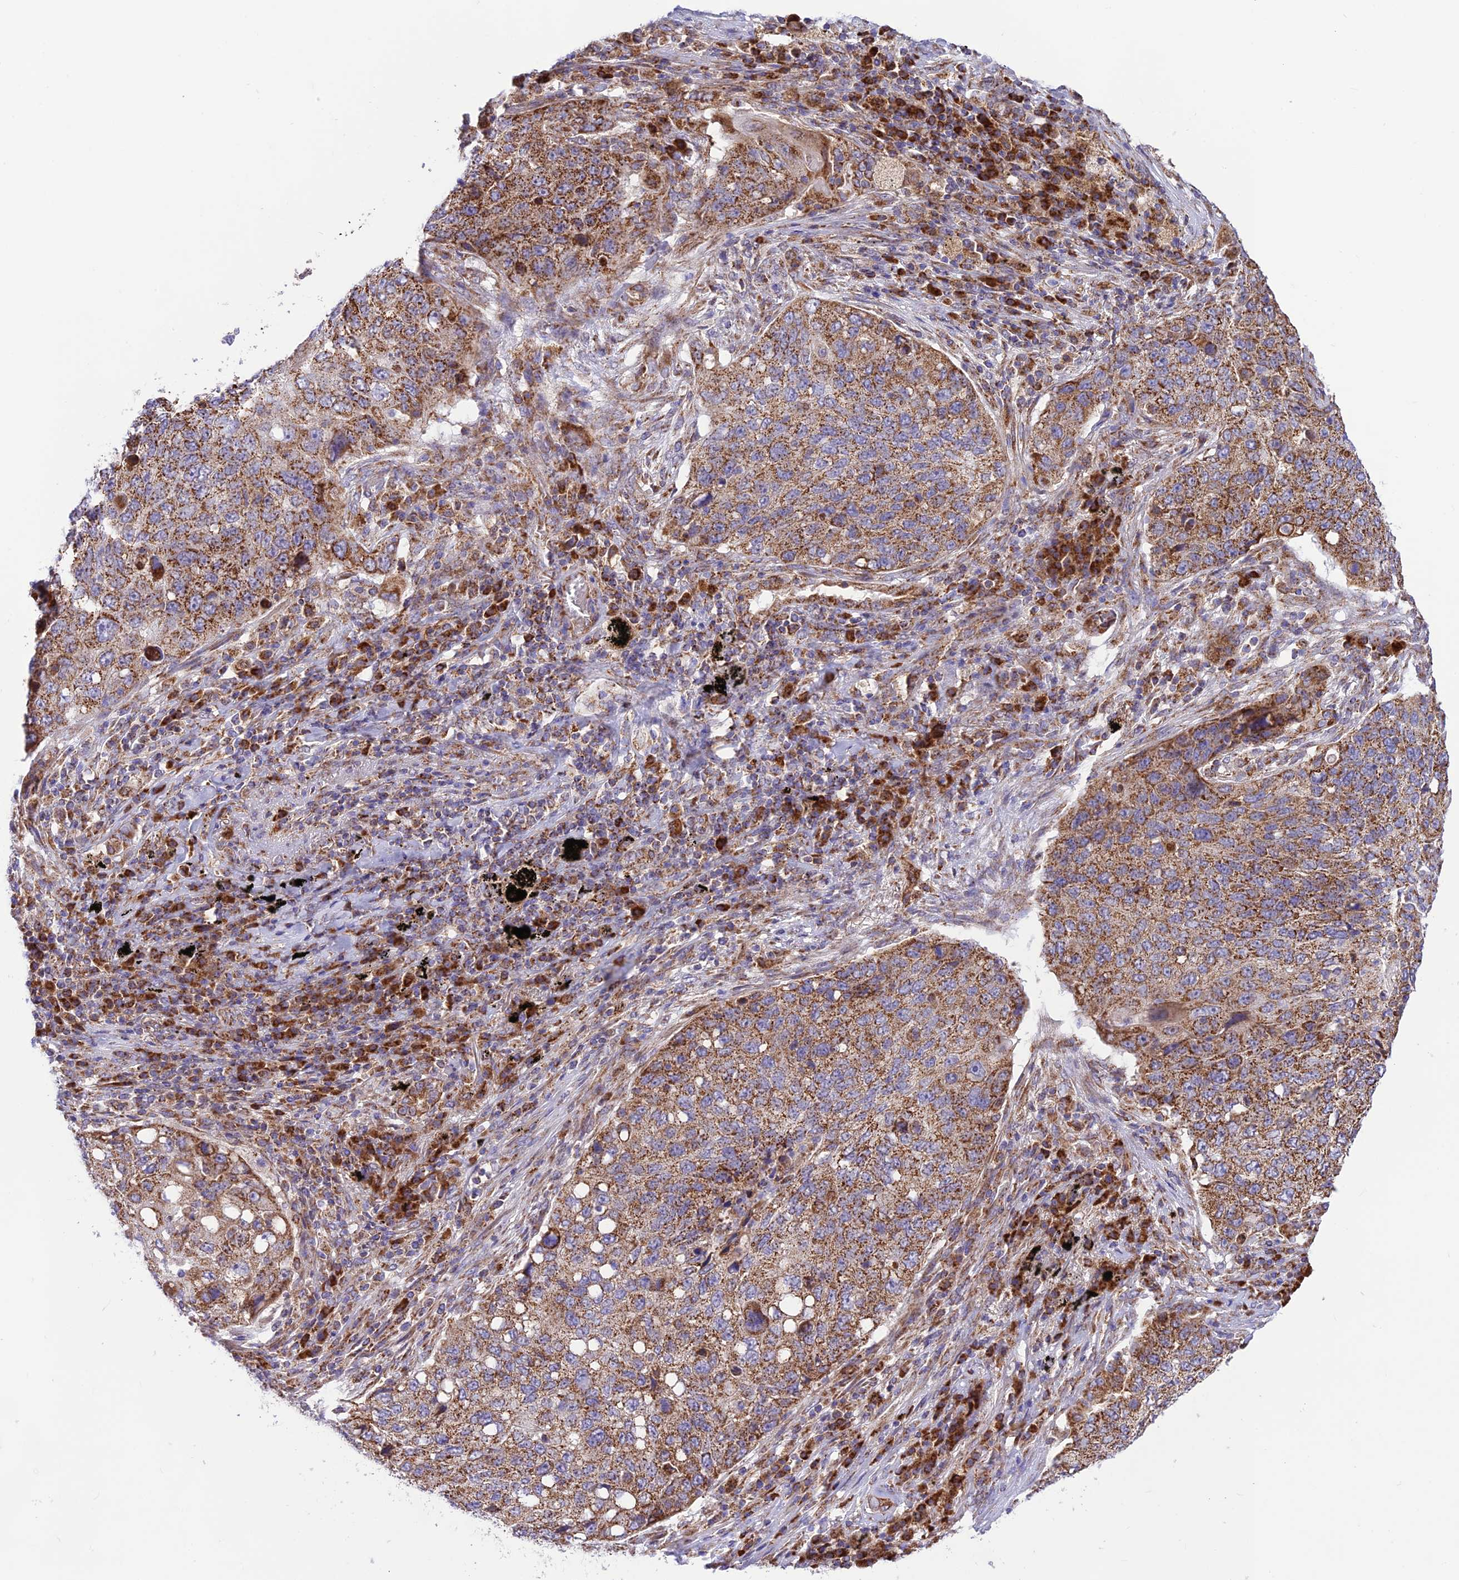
{"staining": {"intensity": "strong", "quantity": ">75%", "location": "cytoplasmic/membranous"}, "tissue": "lung cancer", "cell_type": "Tumor cells", "image_type": "cancer", "snomed": [{"axis": "morphology", "description": "Squamous cell carcinoma, NOS"}, {"axis": "topography", "description": "Lung"}], "caption": "Lung squamous cell carcinoma stained for a protein reveals strong cytoplasmic/membranous positivity in tumor cells.", "gene": "UAP1L1", "patient": {"sex": "female", "age": 63}}